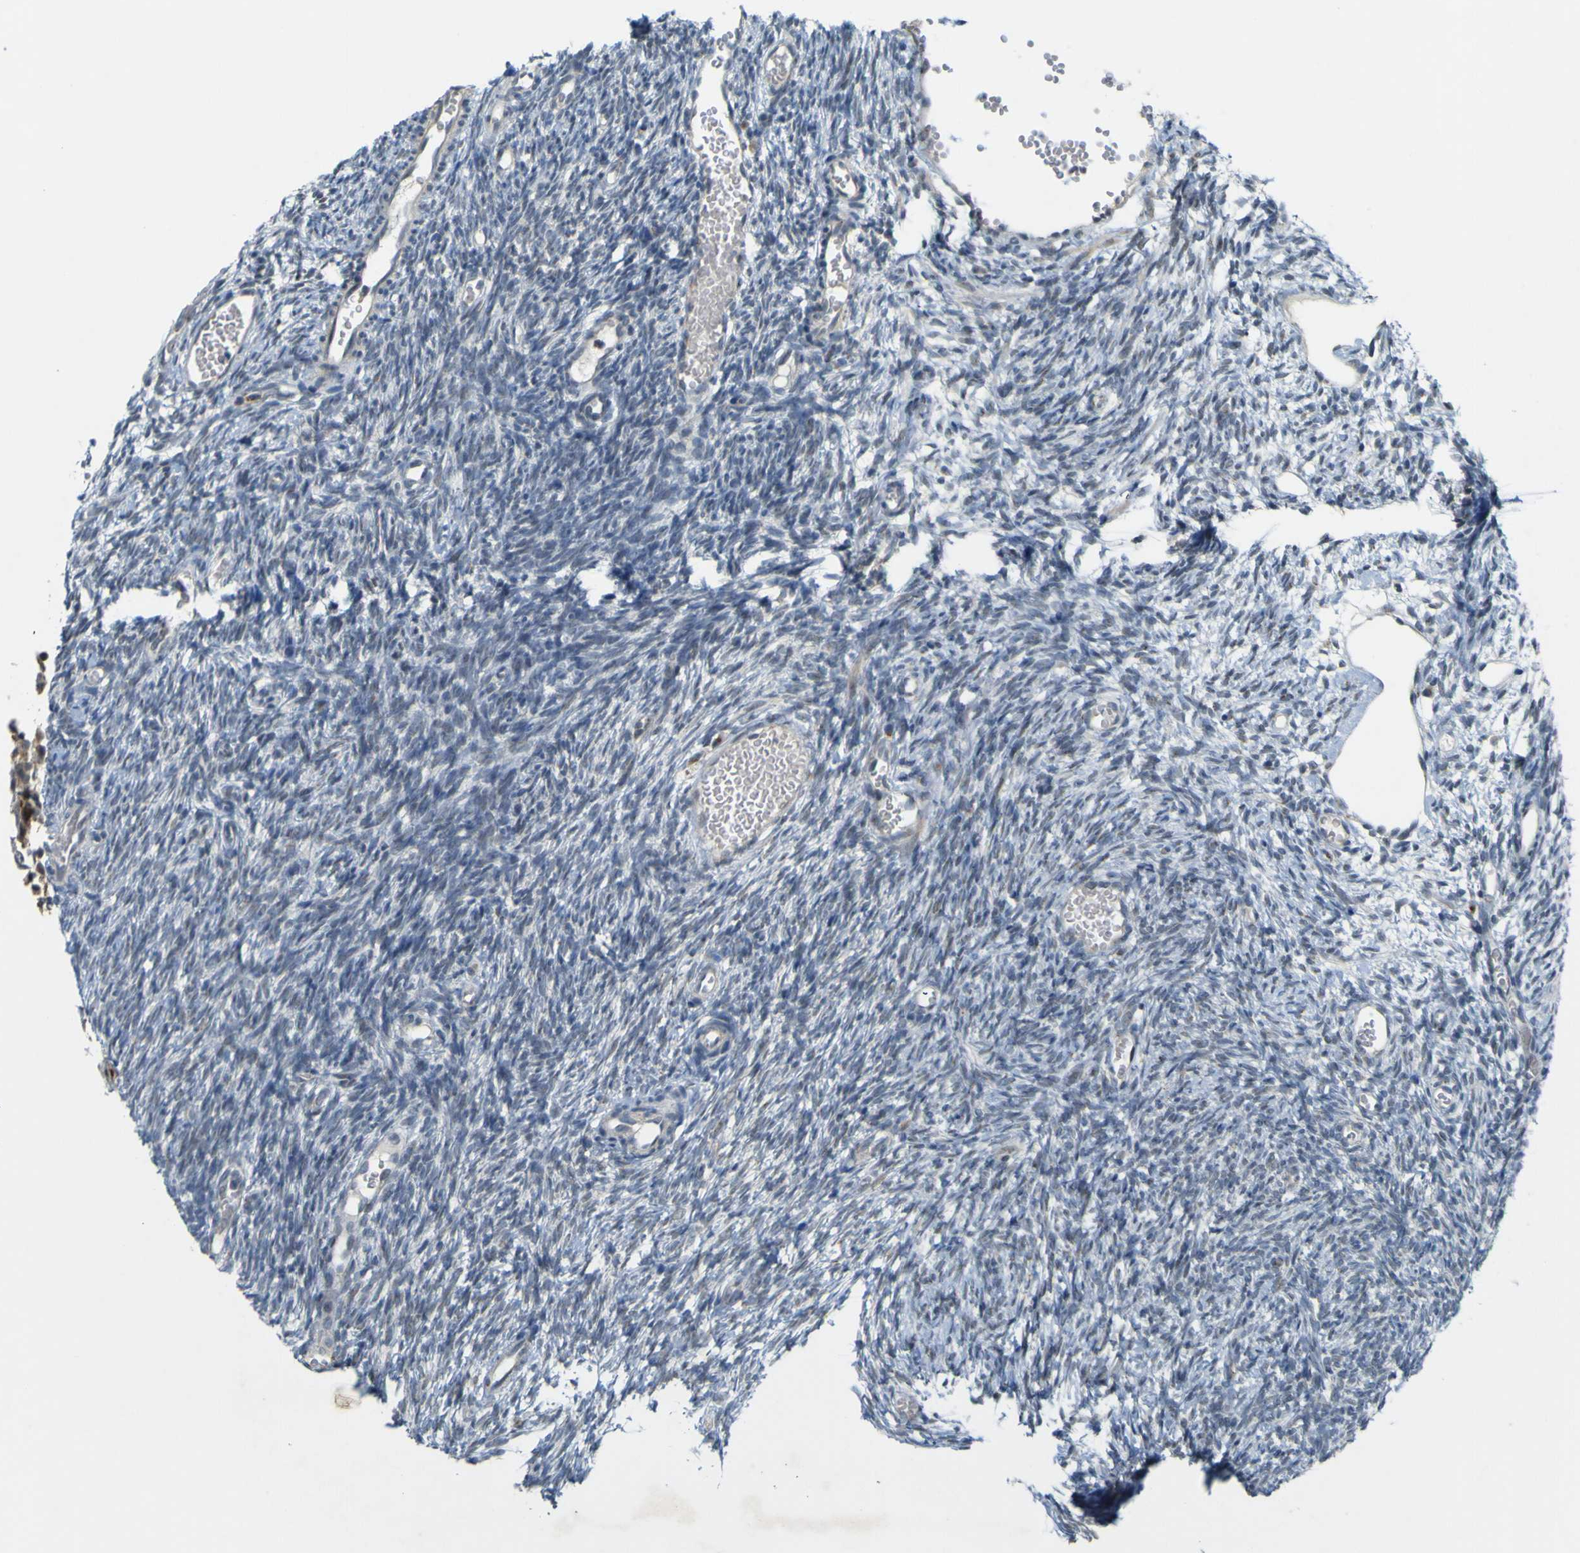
{"staining": {"intensity": "negative", "quantity": "none", "location": "none"}, "tissue": "ovary", "cell_type": "Ovarian stroma cells", "image_type": "normal", "snomed": [{"axis": "morphology", "description": "Normal tissue, NOS"}, {"axis": "topography", "description": "Ovary"}], "caption": "An image of ovary stained for a protein displays no brown staining in ovarian stroma cells. Nuclei are stained in blue.", "gene": "IGF2R", "patient": {"sex": "female", "age": 35}}